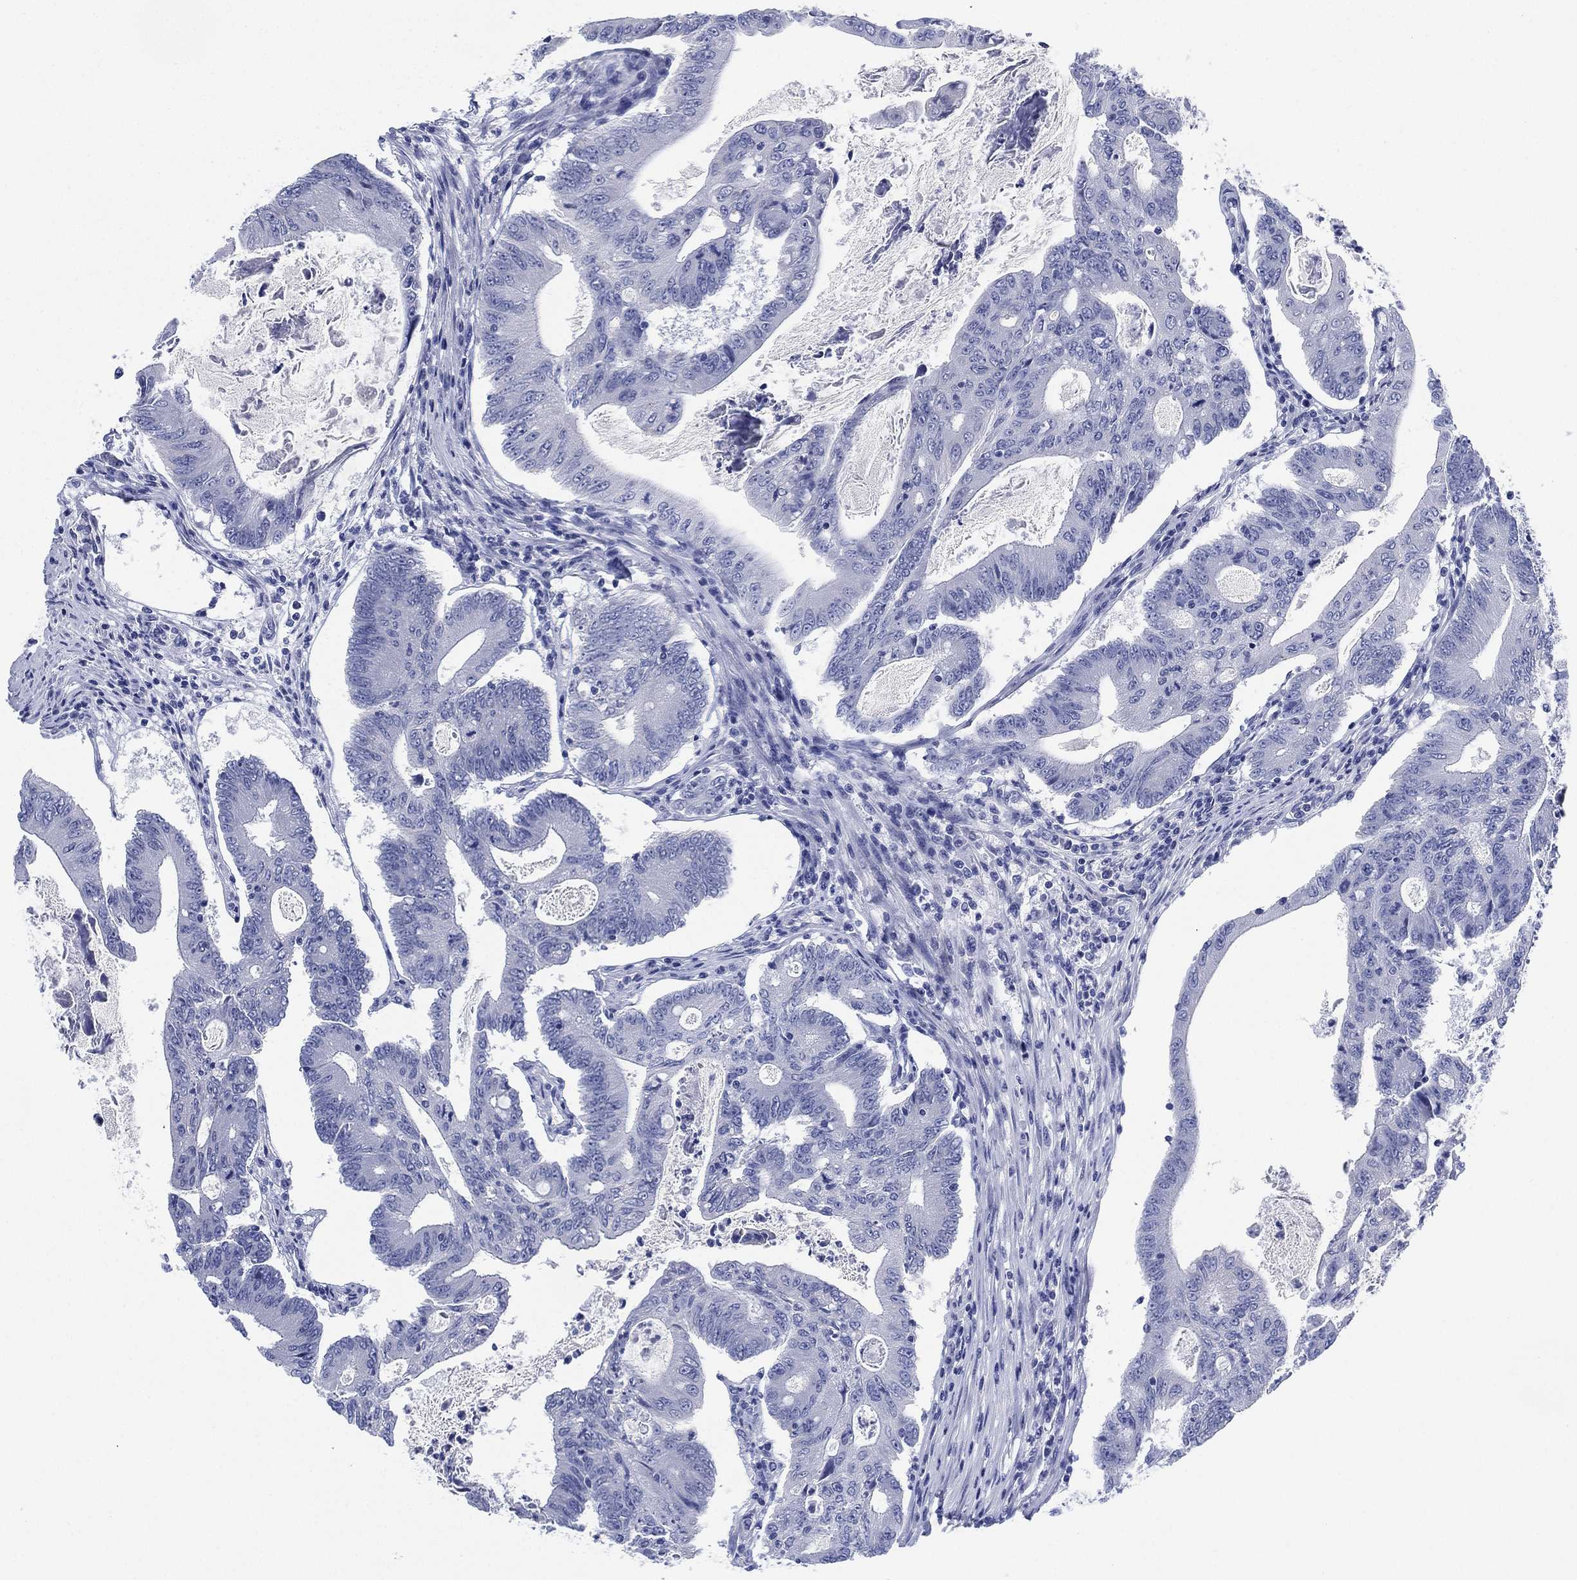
{"staining": {"intensity": "negative", "quantity": "none", "location": "none"}, "tissue": "colorectal cancer", "cell_type": "Tumor cells", "image_type": "cancer", "snomed": [{"axis": "morphology", "description": "Adenocarcinoma, NOS"}, {"axis": "topography", "description": "Colon"}], "caption": "Tumor cells show no significant positivity in colorectal cancer.", "gene": "SLC9C2", "patient": {"sex": "female", "age": 70}}